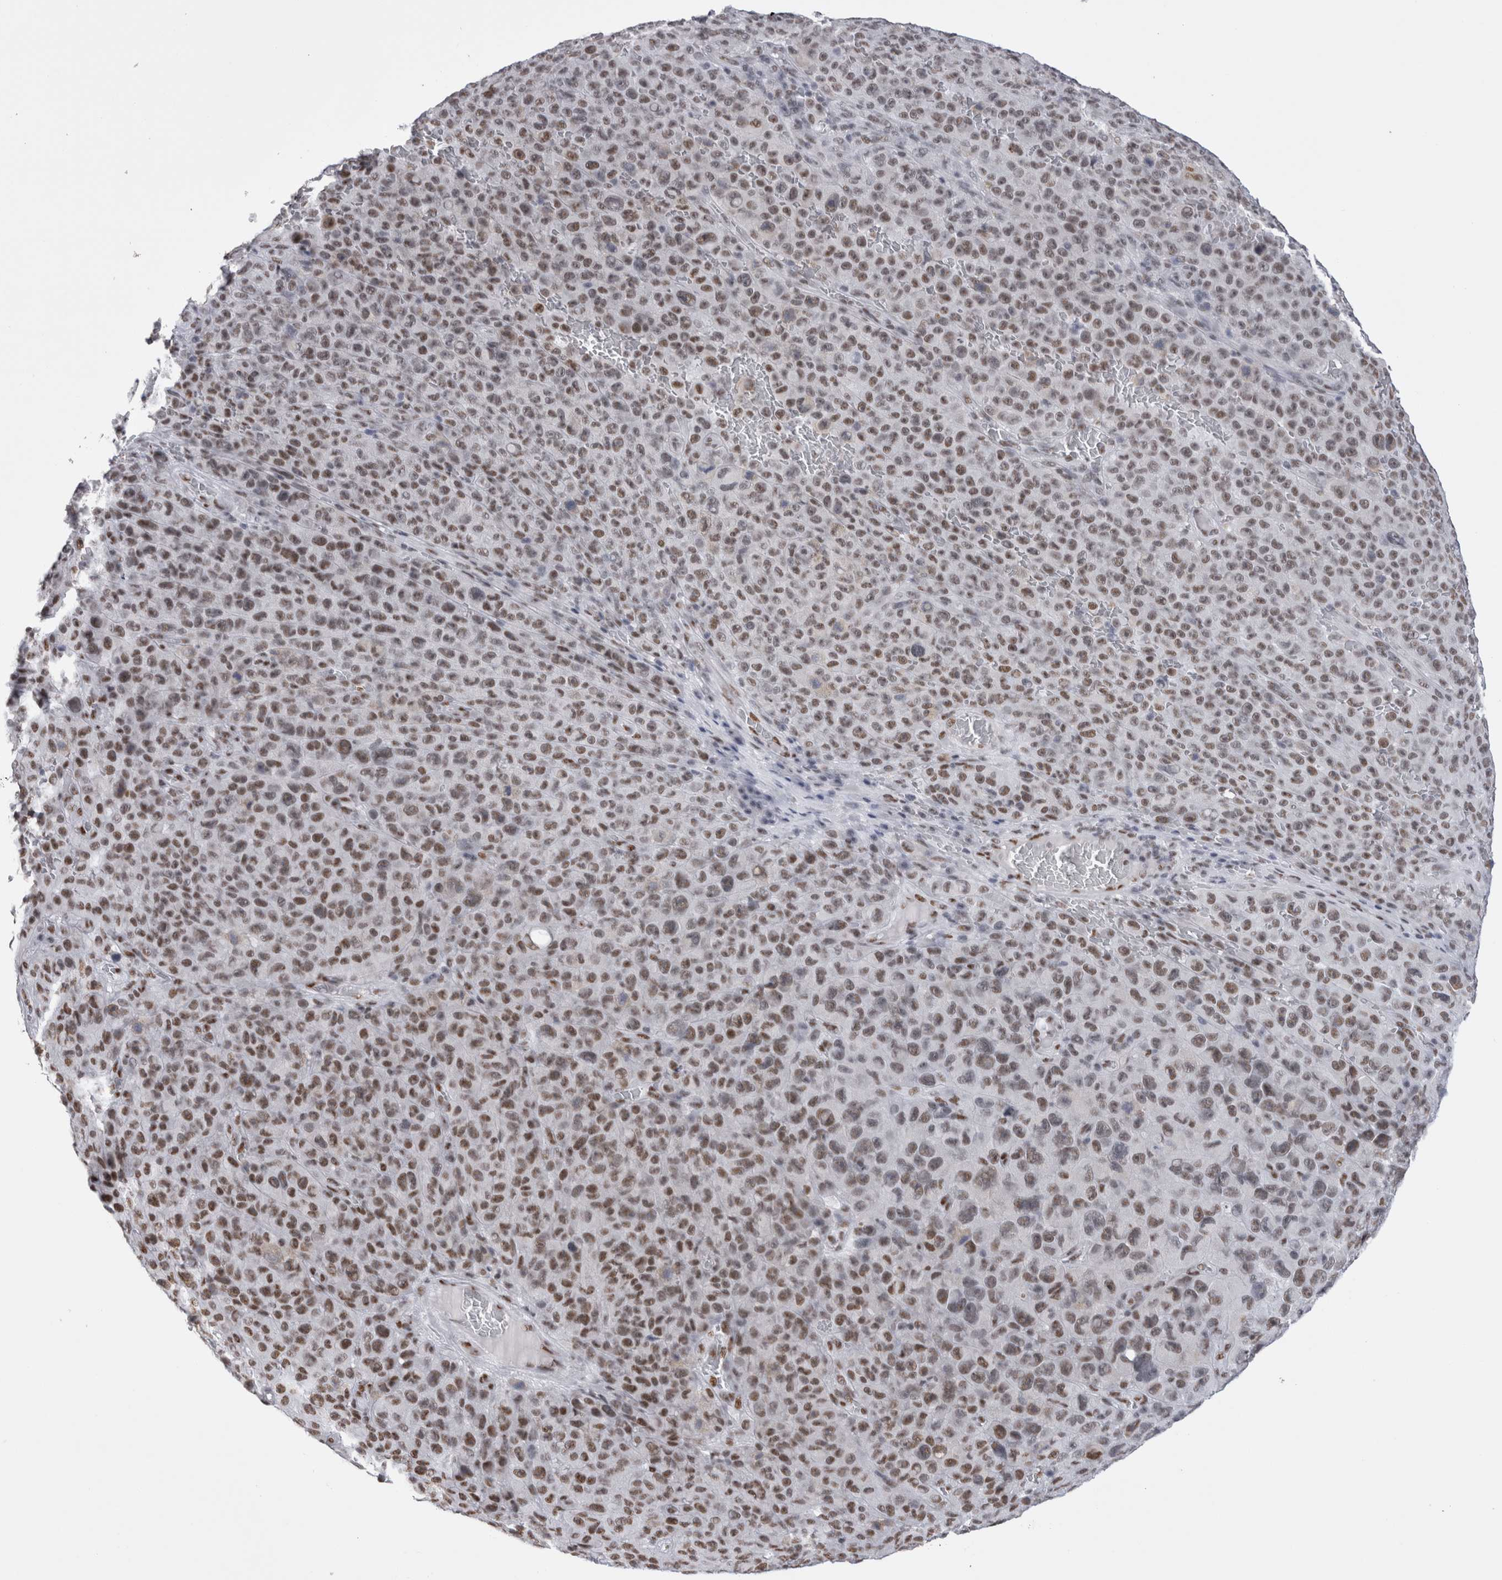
{"staining": {"intensity": "moderate", "quantity": ">75%", "location": "nuclear"}, "tissue": "melanoma", "cell_type": "Tumor cells", "image_type": "cancer", "snomed": [{"axis": "morphology", "description": "Malignant melanoma, NOS"}, {"axis": "topography", "description": "Skin"}], "caption": "Protein staining of melanoma tissue reveals moderate nuclear positivity in approximately >75% of tumor cells.", "gene": "API5", "patient": {"sex": "female", "age": 82}}